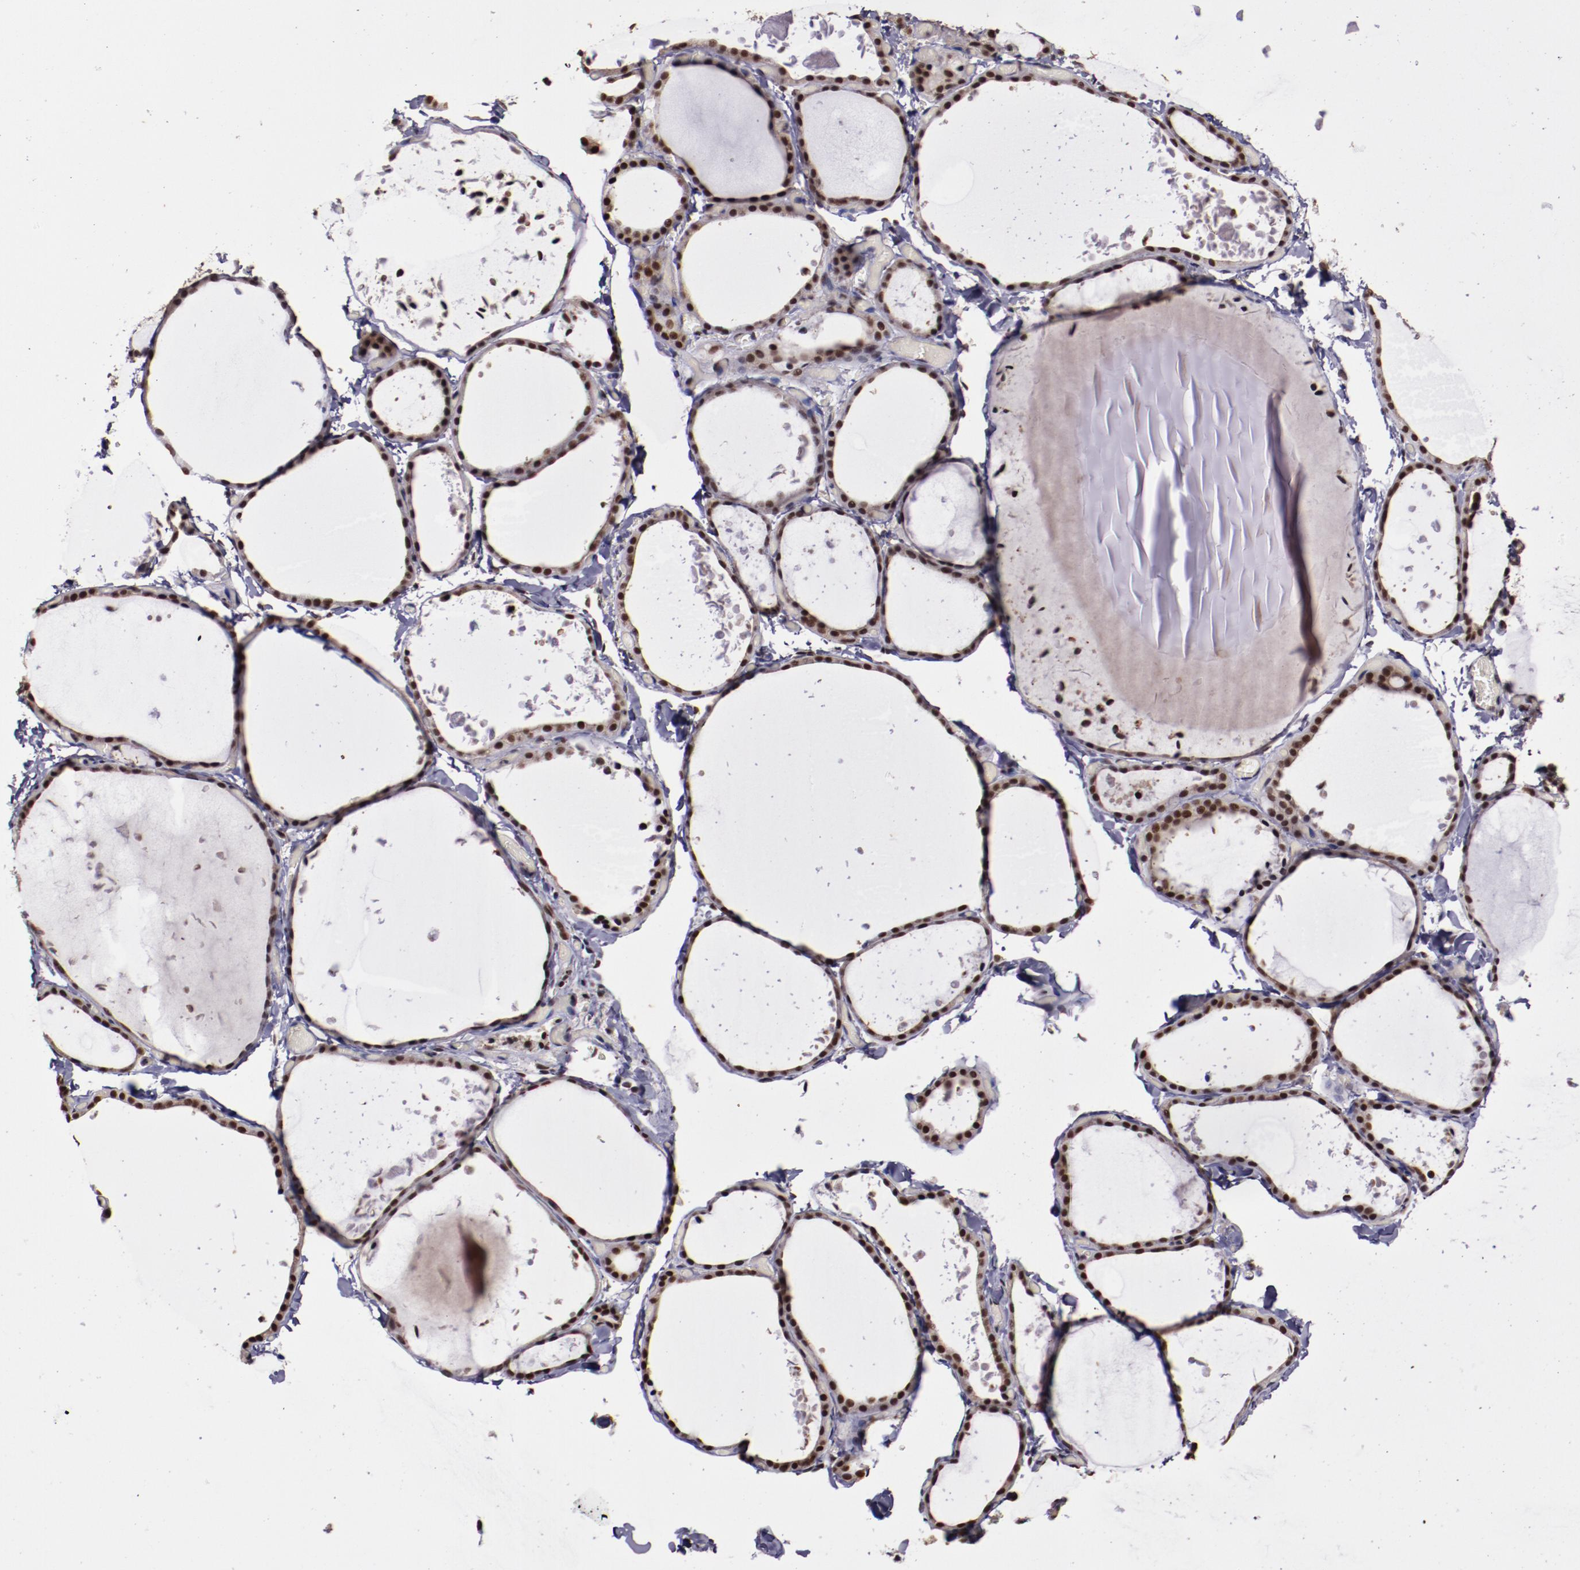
{"staining": {"intensity": "strong", "quantity": ">75%", "location": "cytoplasmic/membranous,nuclear"}, "tissue": "thyroid gland", "cell_type": "Glandular cells", "image_type": "normal", "snomed": [{"axis": "morphology", "description": "Normal tissue, NOS"}, {"axis": "topography", "description": "Thyroid gland"}], "caption": "Immunohistochemical staining of benign human thyroid gland exhibits high levels of strong cytoplasmic/membranous,nuclear staining in about >75% of glandular cells.", "gene": "CECR2", "patient": {"sex": "female", "age": 22}}